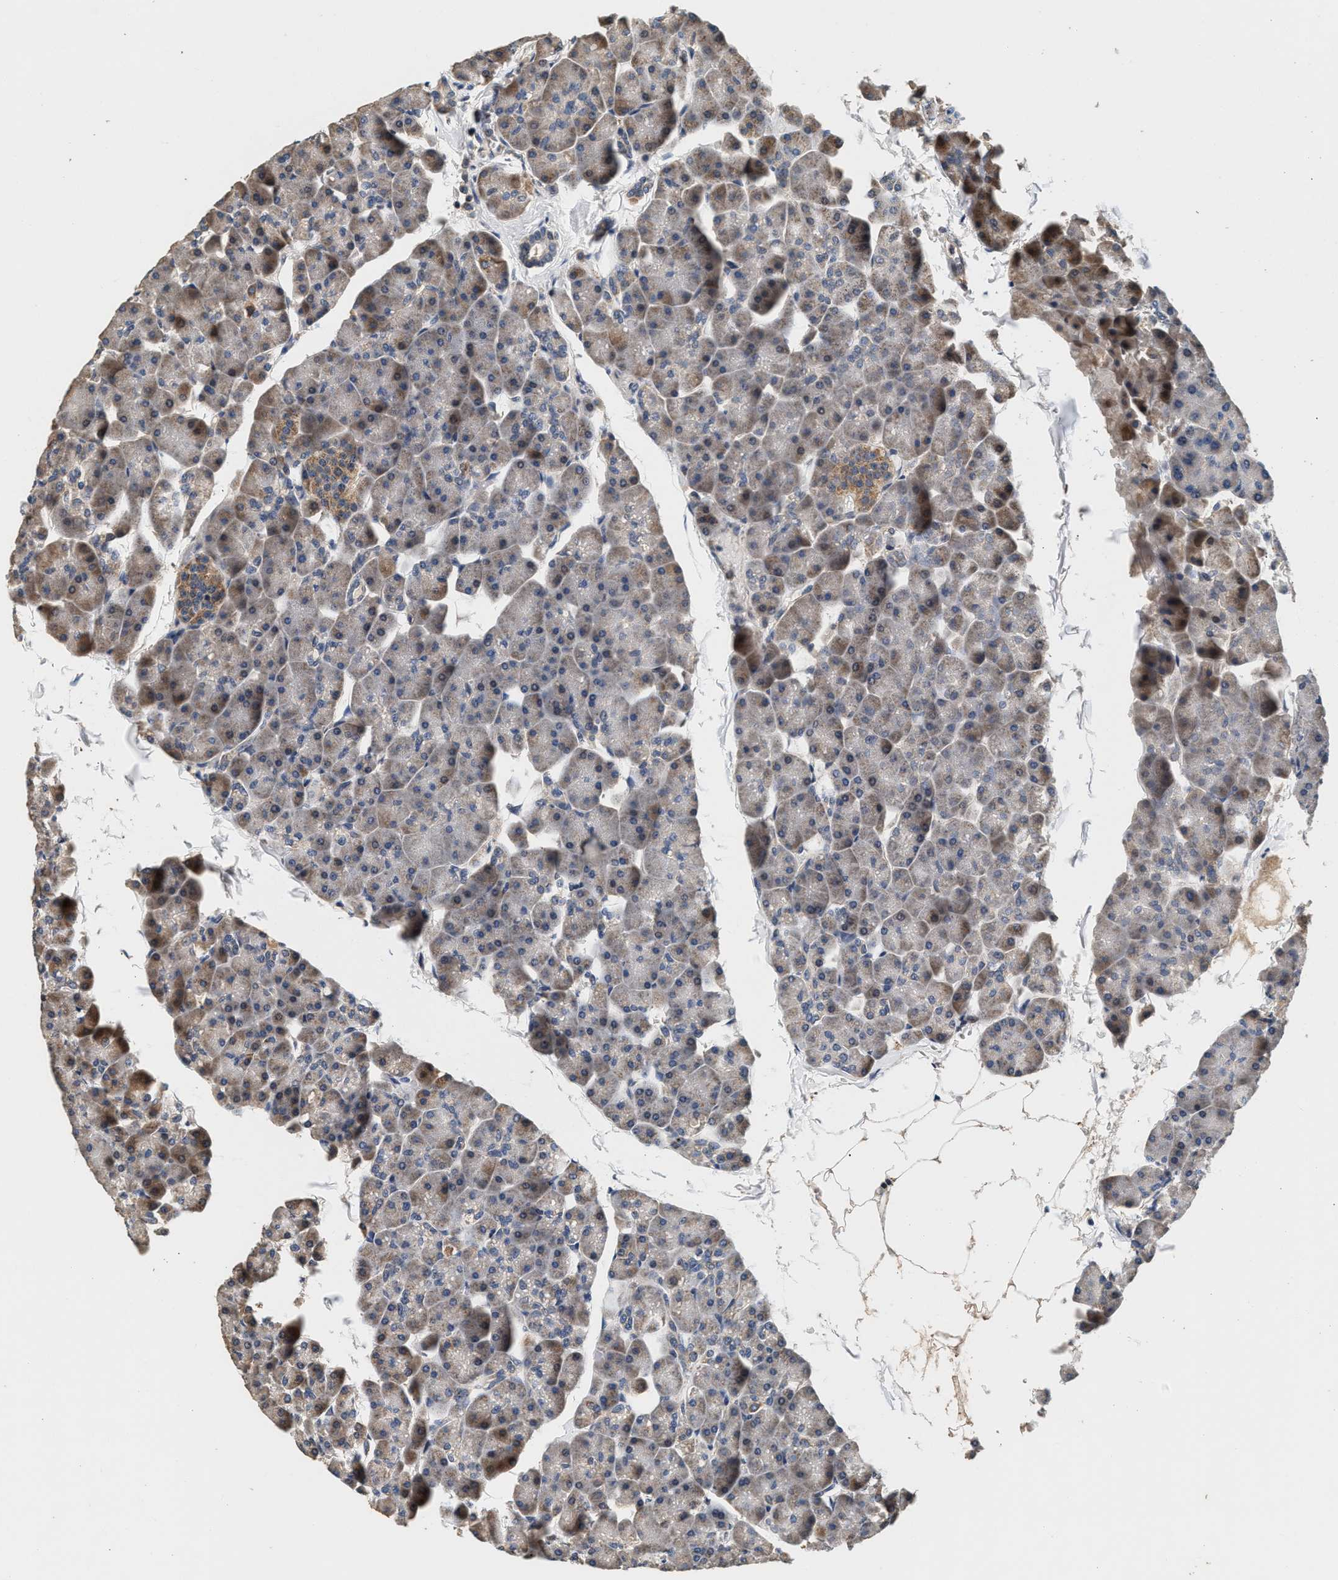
{"staining": {"intensity": "moderate", "quantity": "<25%", "location": "cytoplasmic/membranous"}, "tissue": "pancreas", "cell_type": "Exocrine glandular cells", "image_type": "normal", "snomed": [{"axis": "morphology", "description": "Normal tissue, NOS"}, {"axis": "topography", "description": "Pancreas"}], "caption": "Protein staining of unremarkable pancreas displays moderate cytoplasmic/membranous positivity in about <25% of exocrine glandular cells.", "gene": "PTGR3", "patient": {"sex": "male", "age": 35}}